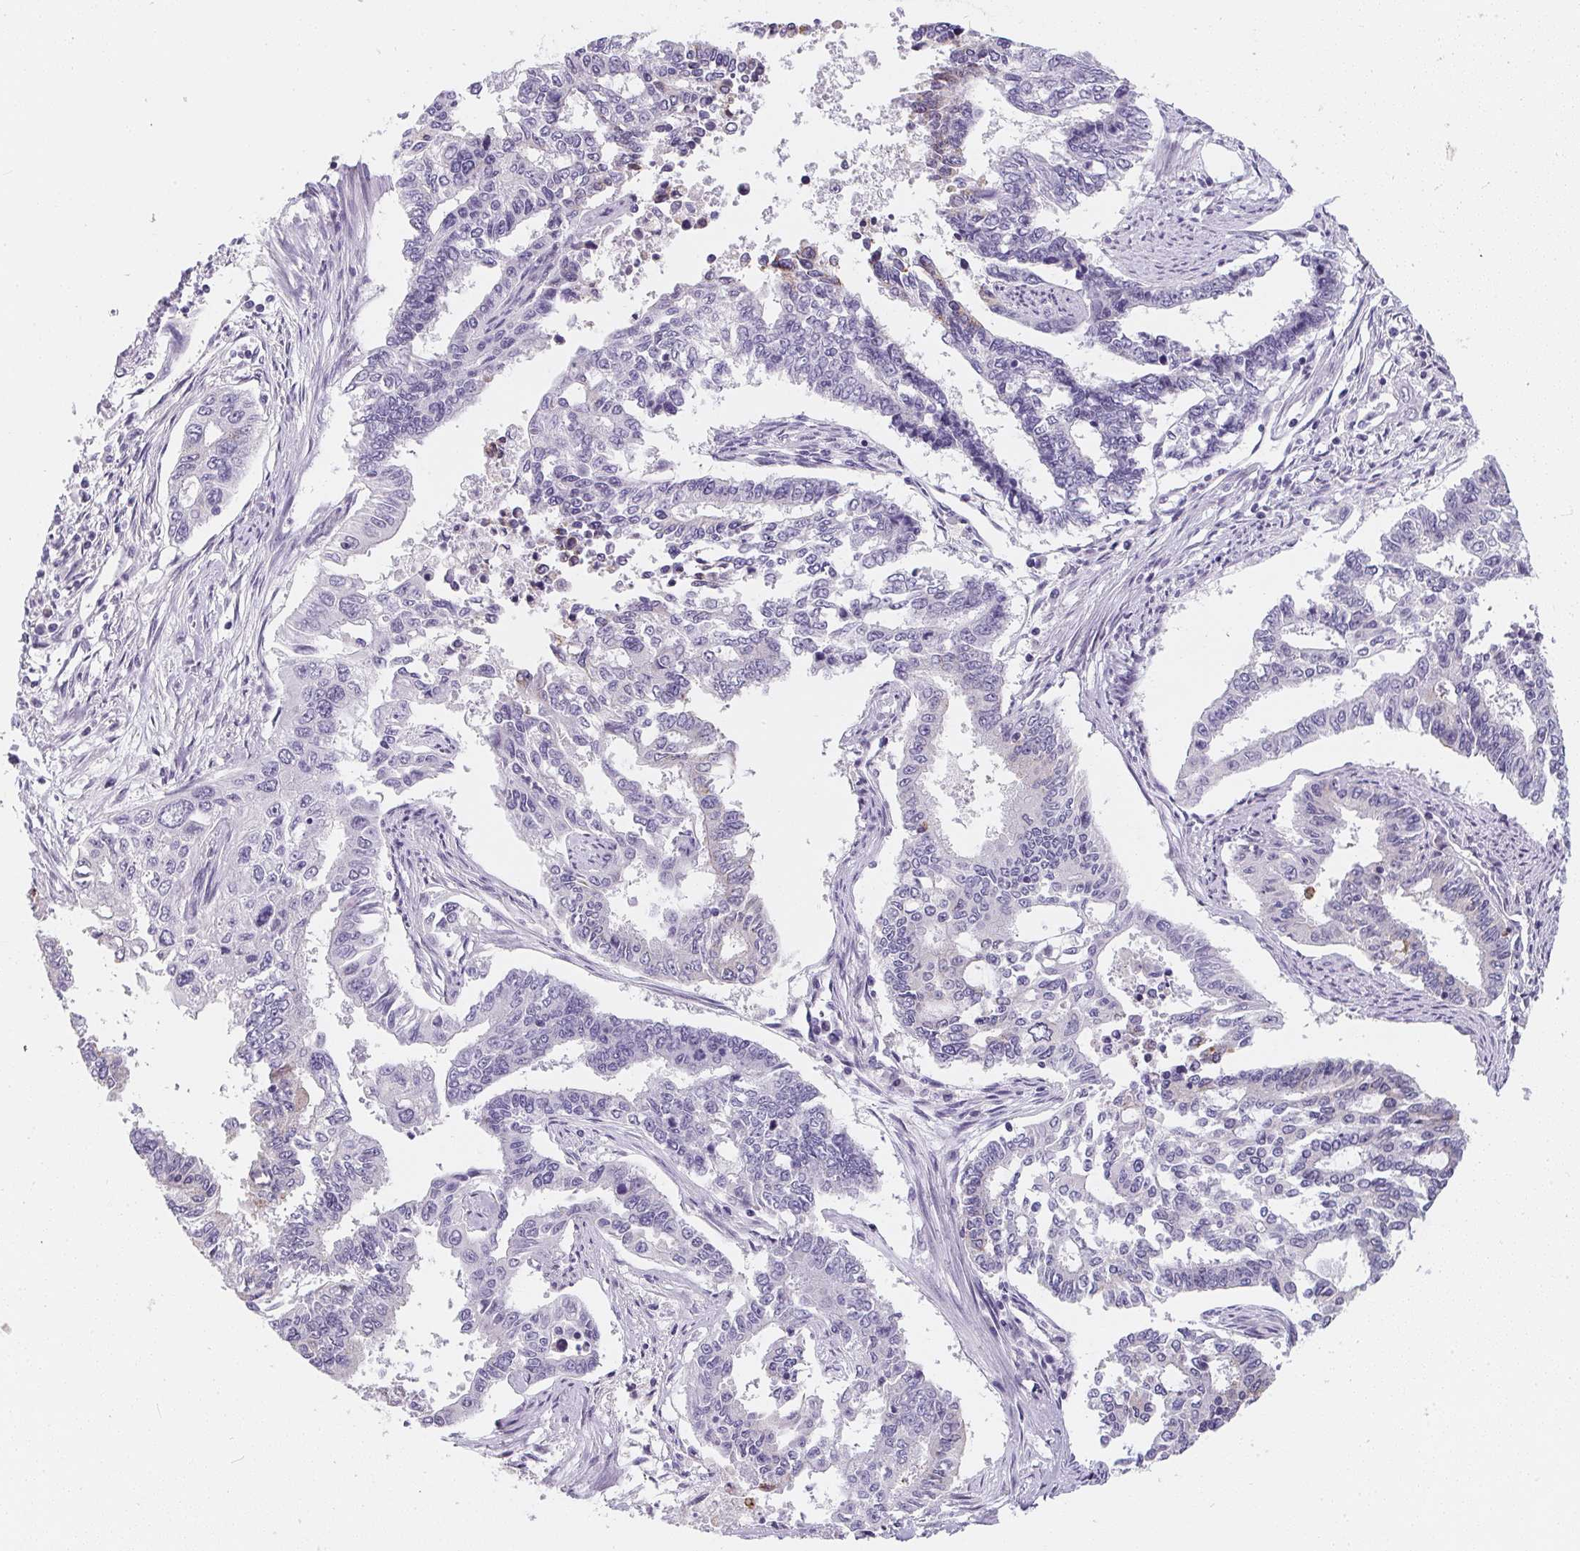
{"staining": {"intensity": "negative", "quantity": "none", "location": "none"}, "tissue": "endometrial cancer", "cell_type": "Tumor cells", "image_type": "cancer", "snomed": [{"axis": "morphology", "description": "Adenocarcinoma, NOS"}, {"axis": "topography", "description": "Uterus"}], "caption": "This is an IHC photomicrograph of human endometrial cancer. There is no staining in tumor cells.", "gene": "MAP1A", "patient": {"sex": "female", "age": 59}}